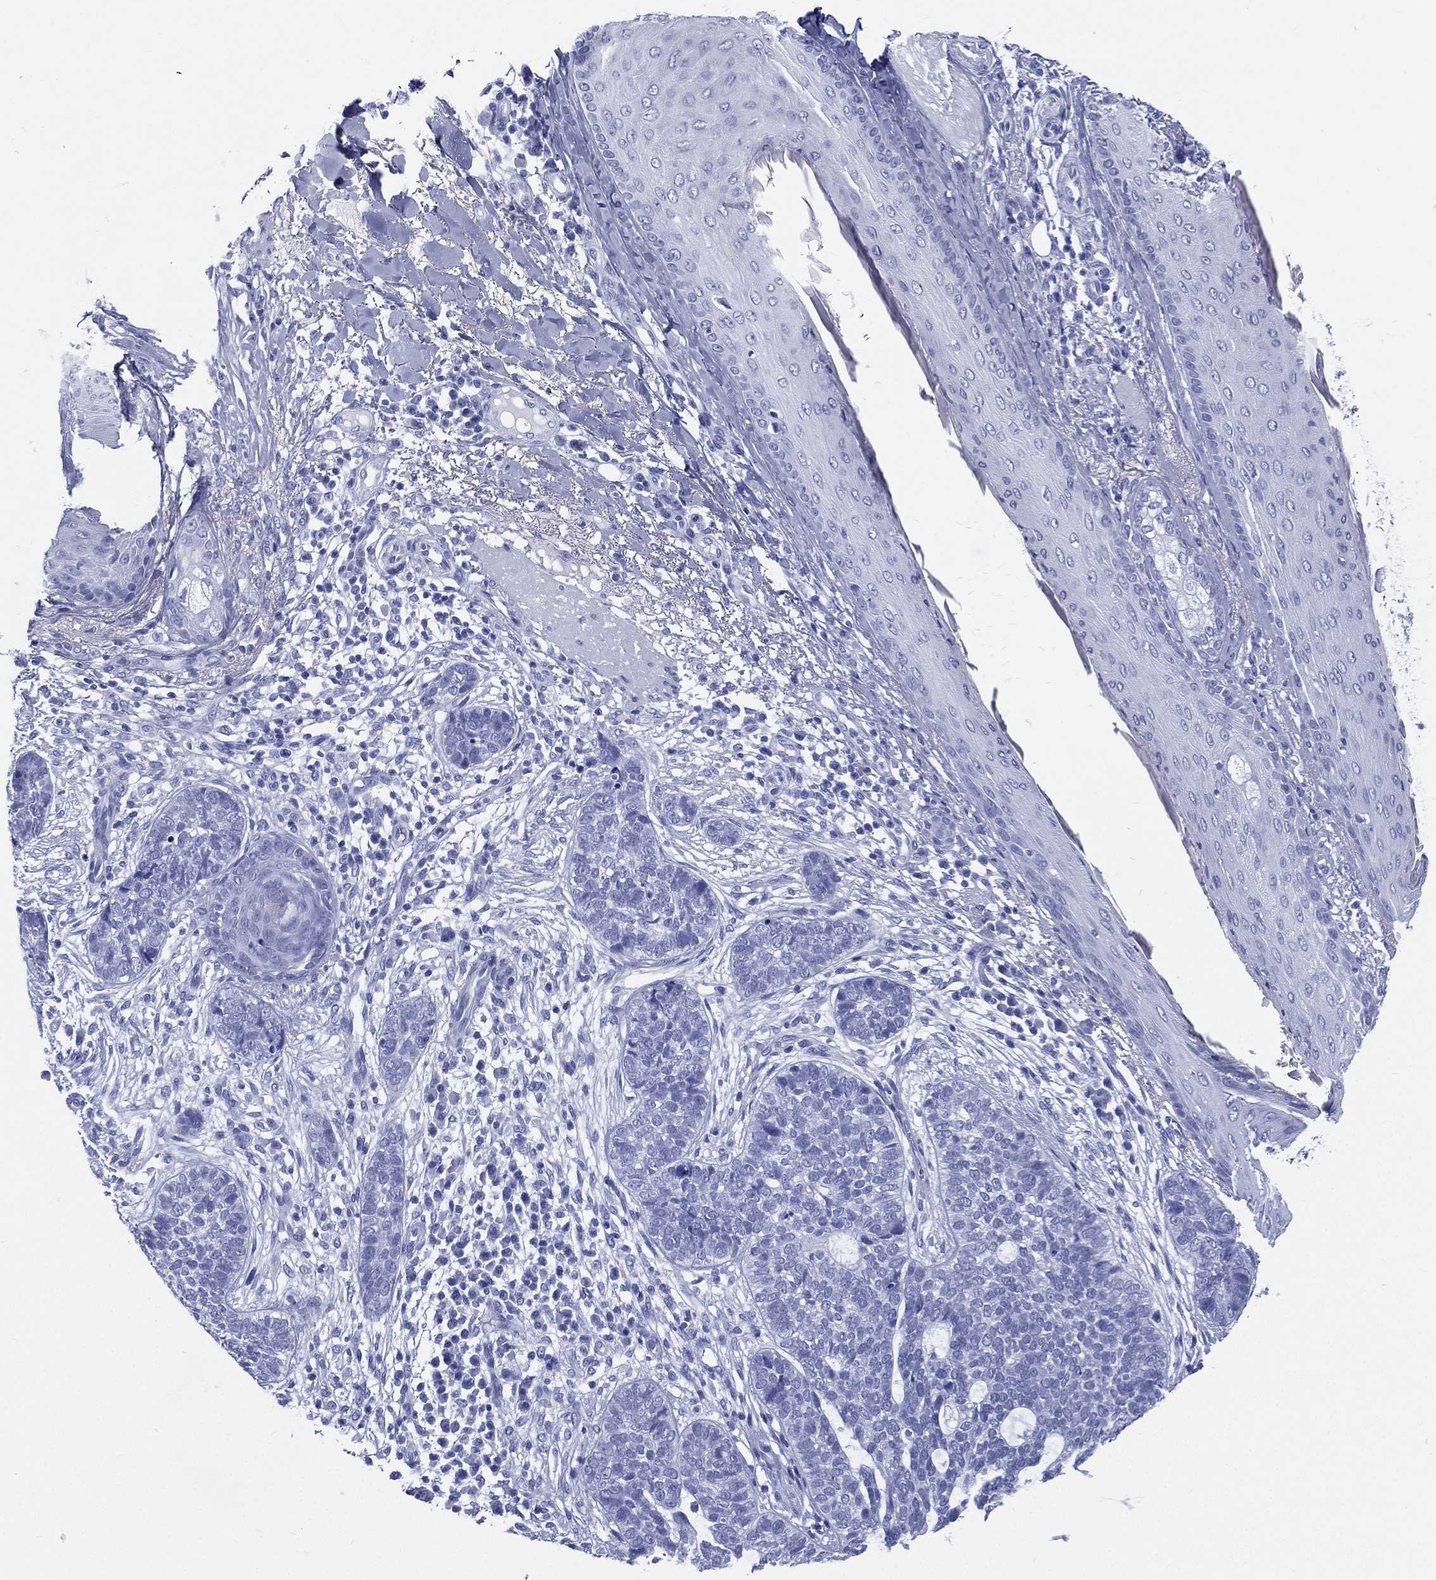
{"staining": {"intensity": "negative", "quantity": "none", "location": "none"}, "tissue": "skin cancer", "cell_type": "Tumor cells", "image_type": "cancer", "snomed": [{"axis": "morphology", "description": "Squamous cell carcinoma, NOS"}, {"axis": "topography", "description": "Skin"}], "caption": "Immunohistochemistry (IHC) of skin cancer (squamous cell carcinoma) exhibits no positivity in tumor cells.", "gene": "RSPH4A", "patient": {"sex": "male", "age": 88}}